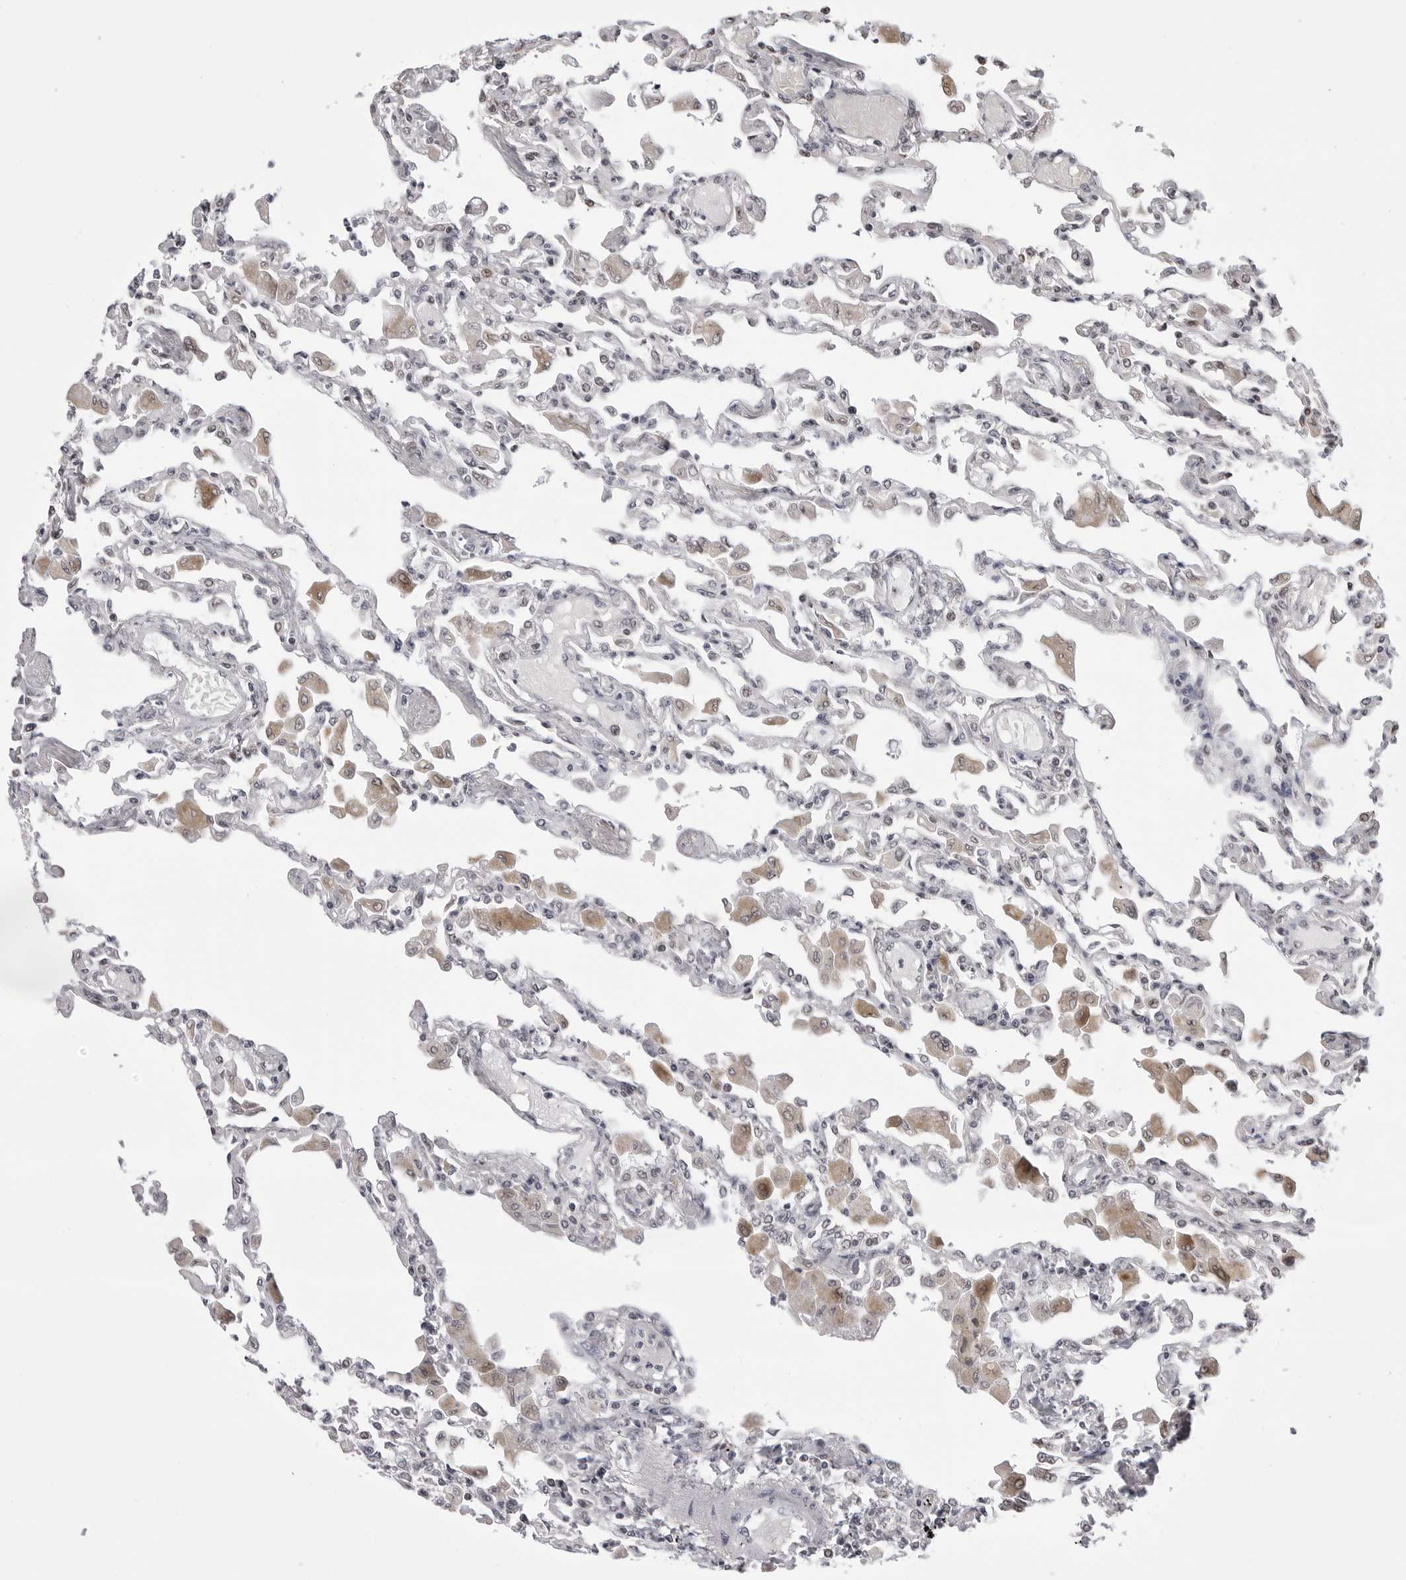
{"staining": {"intensity": "moderate", "quantity": "<25%", "location": "nuclear"}, "tissue": "lung", "cell_type": "Alveolar cells", "image_type": "normal", "snomed": [{"axis": "morphology", "description": "Normal tissue, NOS"}, {"axis": "topography", "description": "Bronchus"}, {"axis": "topography", "description": "Lung"}], "caption": "This histopathology image shows normal lung stained with IHC to label a protein in brown. The nuclear of alveolar cells show moderate positivity for the protein. Nuclei are counter-stained blue.", "gene": "PHF3", "patient": {"sex": "female", "age": 49}}